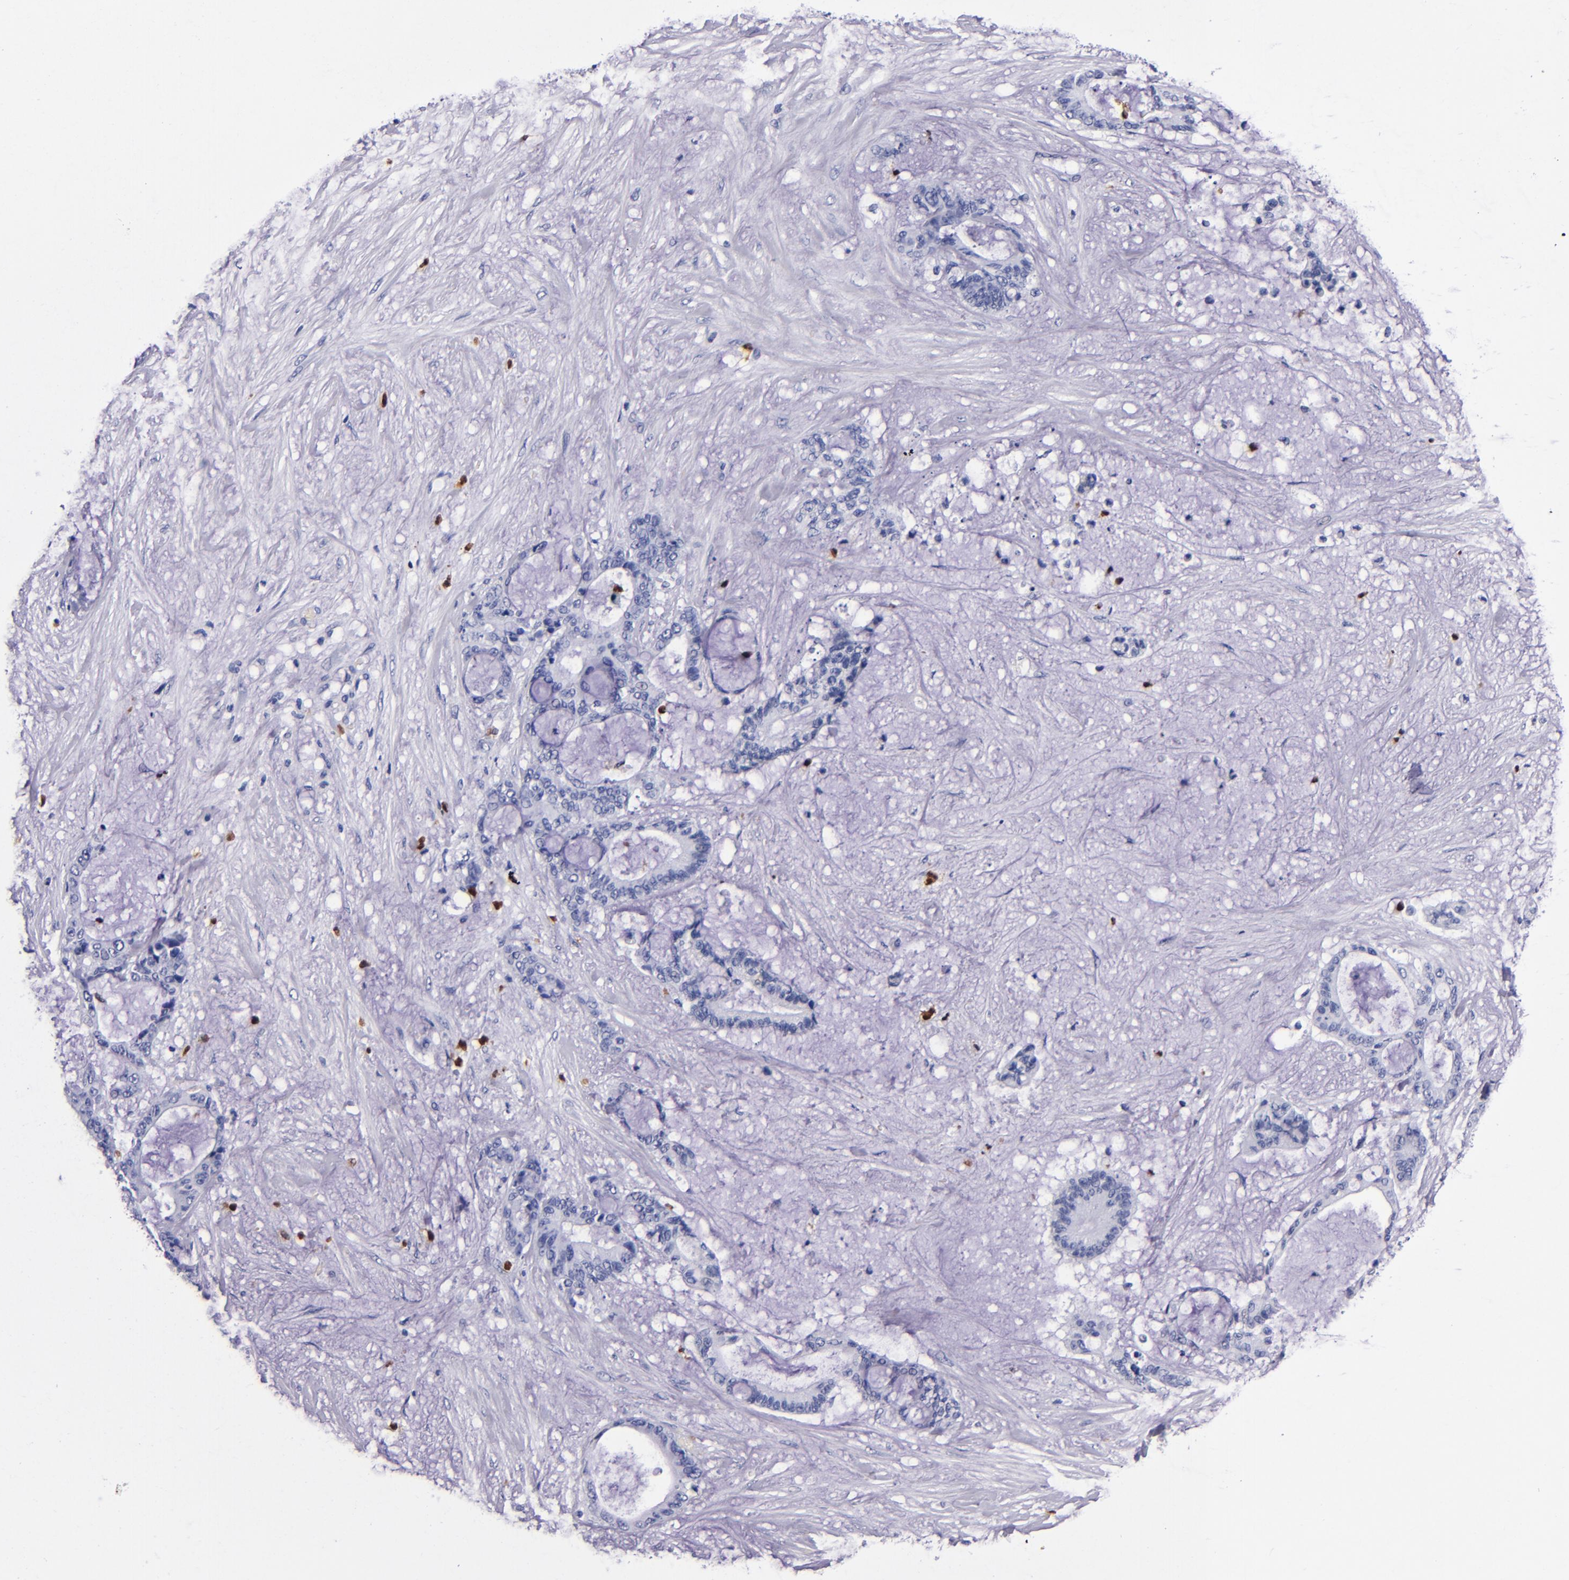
{"staining": {"intensity": "negative", "quantity": "none", "location": "none"}, "tissue": "liver cancer", "cell_type": "Tumor cells", "image_type": "cancer", "snomed": [{"axis": "morphology", "description": "Cholangiocarcinoma"}, {"axis": "topography", "description": "Liver"}], "caption": "Tumor cells are negative for brown protein staining in liver cancer.", "gene": "S100A8", "patient": {"sex": "female", "age": 73}}